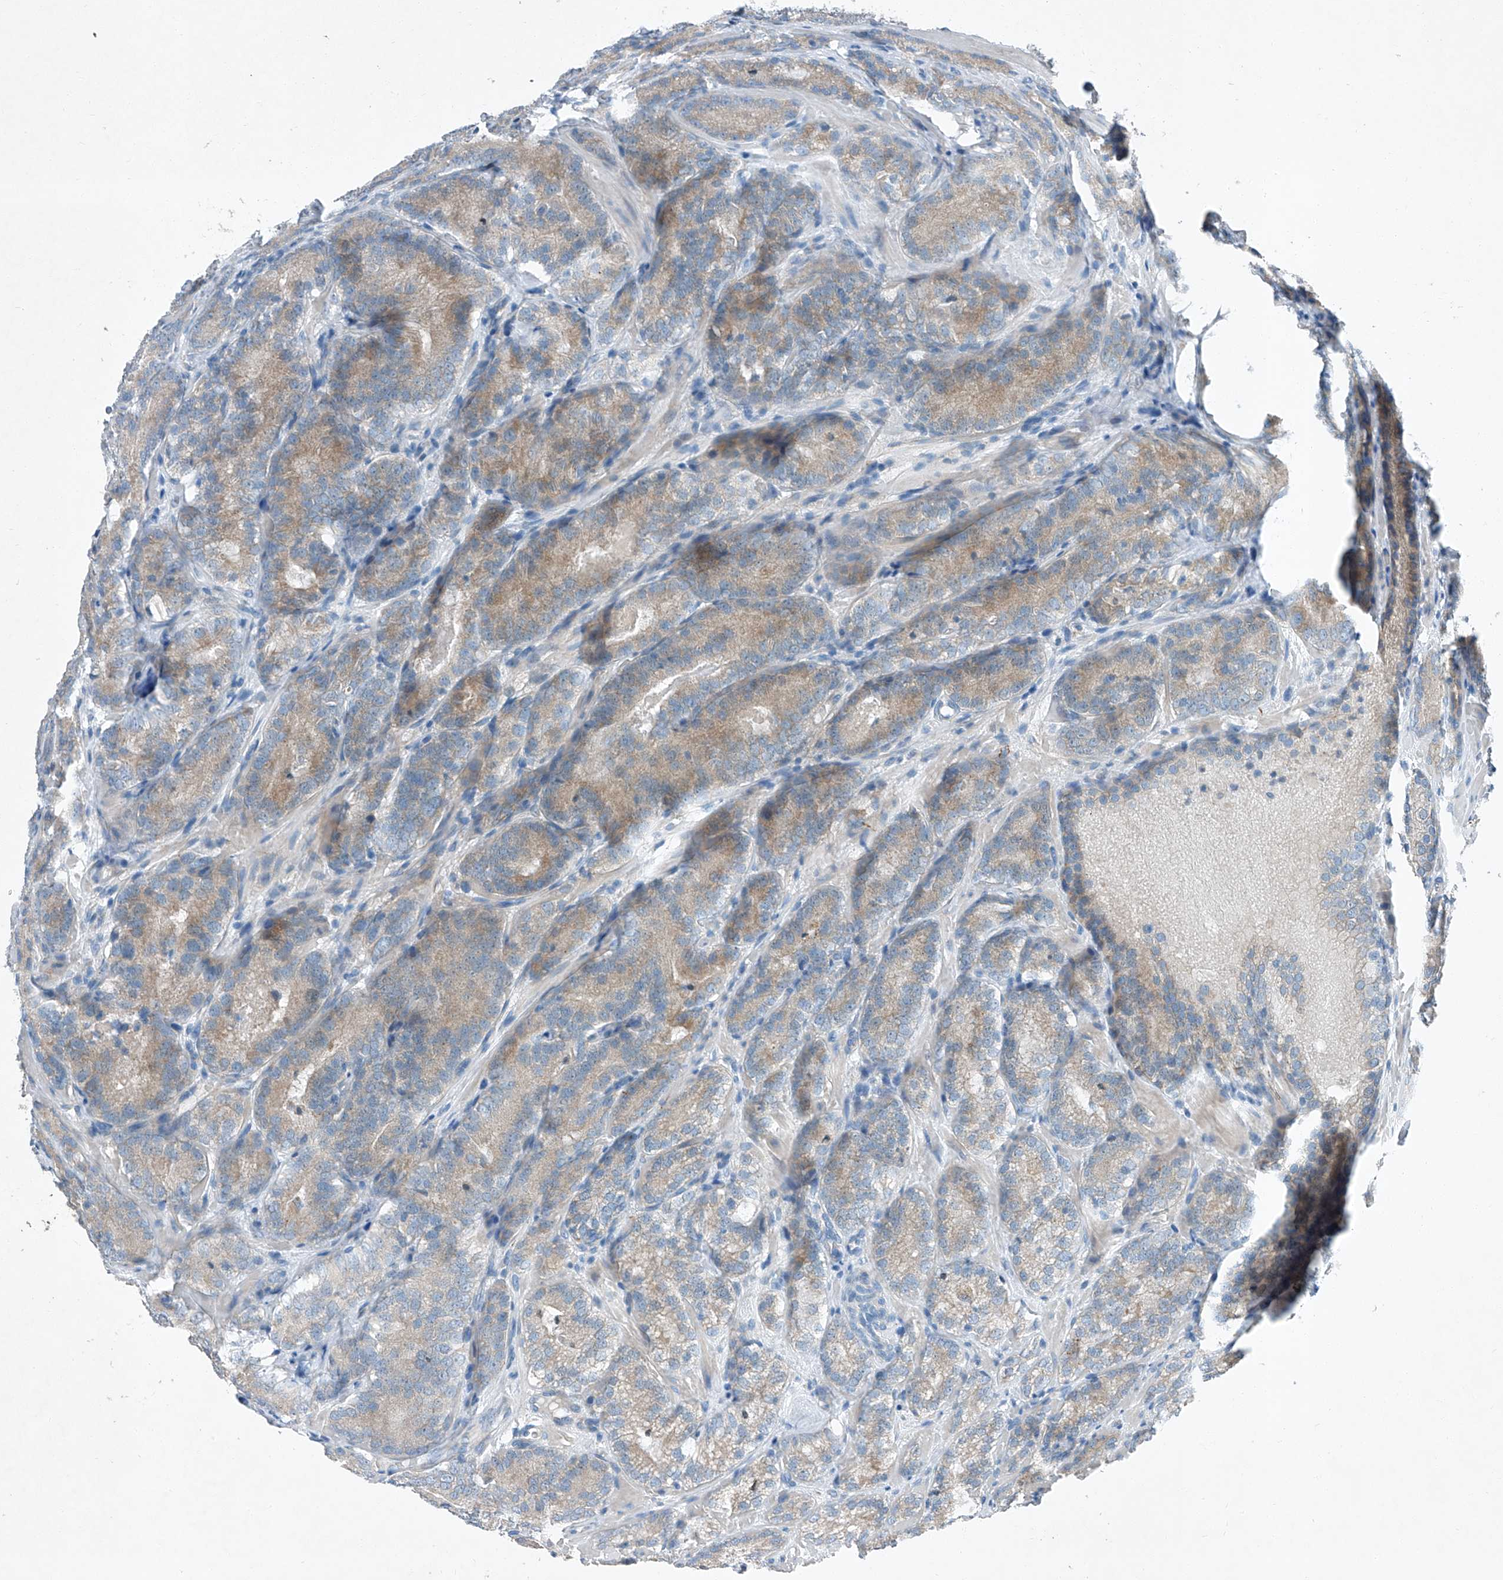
{"staining": {"intensity": "weak", "quantity": "25%-75%", "location": "cytoplasmic/membranous"}, "tissue": "prostate cancer", "cell_type": "Tumor cells", "image_type": "cancer", "snomed": [{"axis": "morphology", "description": "Adenocarcinoma, High grade"}, {"axis": "topography", "description": "Prostate"}], "caption": "Weak cytoplasmic/membranous positivity is seen in about 25%-75% of tumor cells in prostate cancer.", "gene": "MDGA1", "patient": {"sex": "male", "age": 57}}